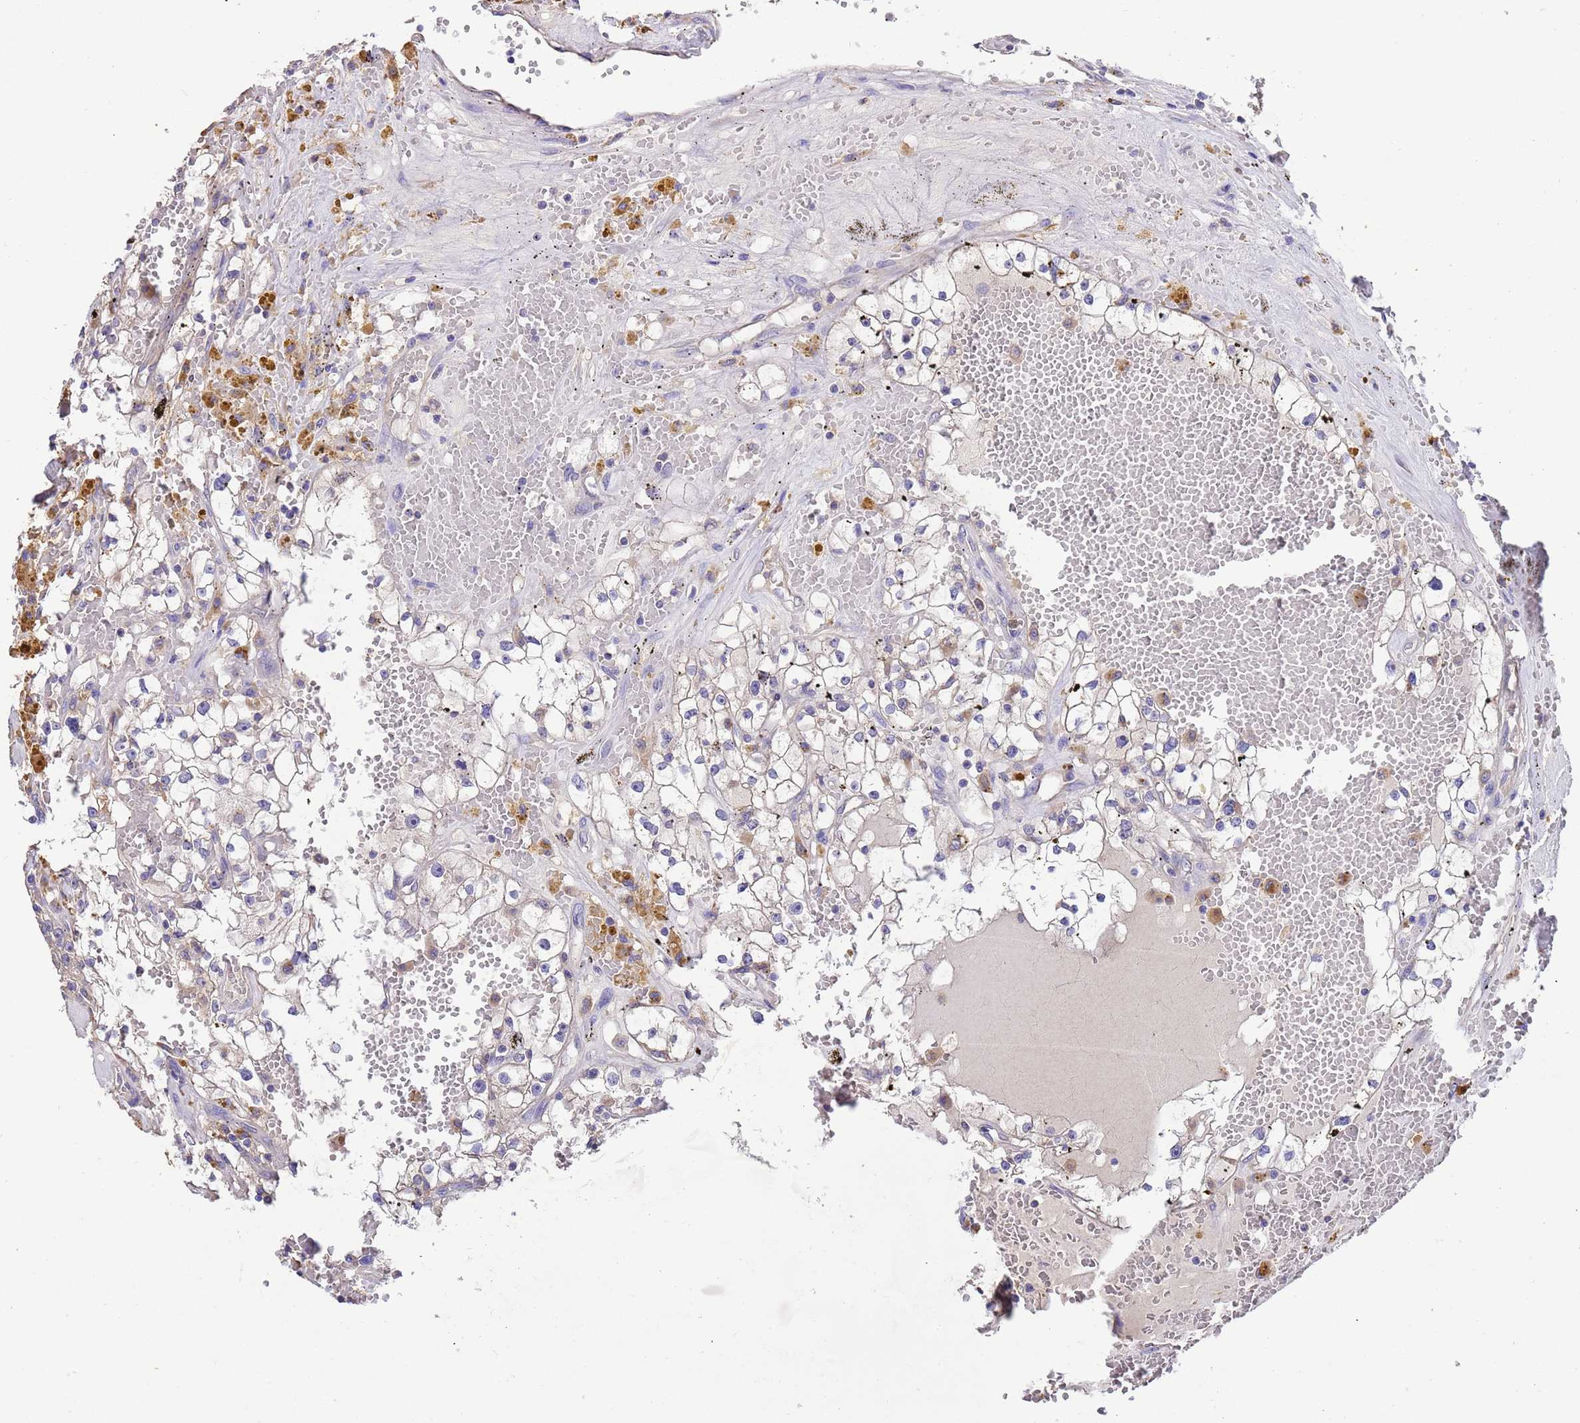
{"staining": {"intensity": "negative", "quantity": "none", "location": "none"}, "tissue": "renal cancer", "cell_type": "Tumor cells", "image_type": "cancer", "snomed": [{"axis": "morphology", "description": "Adenocarcinoma, NOS"}, {"axis": "topography", "description": "Kidney"}], "caption": "Immunohistochemical staining of human adenocarcinoma (renal) shows no significant expression in tumor cells.", "gene": "SRL", "patient": {"sex": "male", "age": 56}}